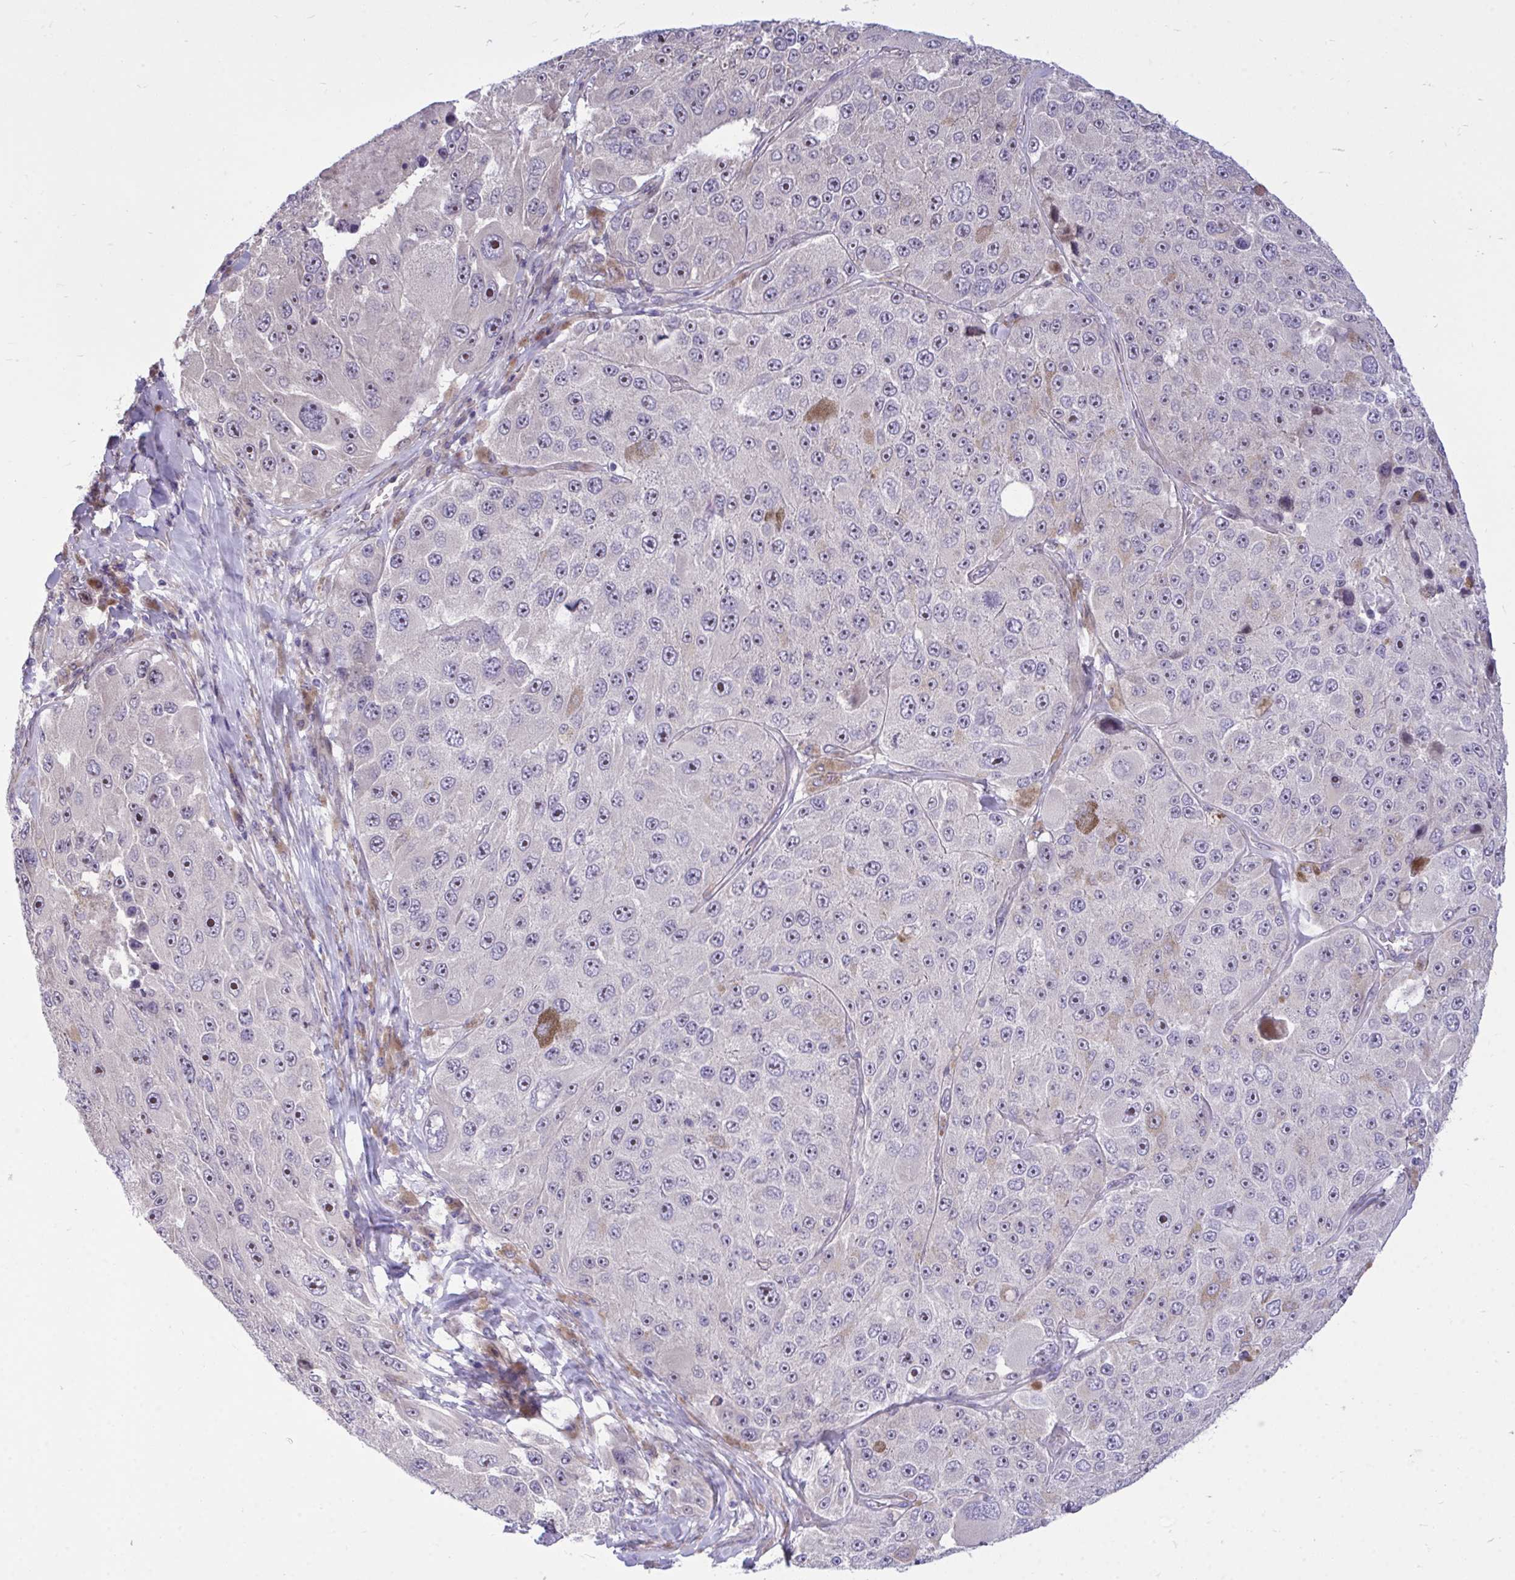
{"staining": {"intensity": "strong", "quantity": "25%-75%", "location": "nuclear"}, "tissue": "melanoma", "cell_type": "Tumor cells", "image_type": "cancer", "snomed": [{"axis": "morphology", "description": "Malignant melanoma, Metastatic site"}, {"axis": "topography", "description": "Lymph node"}], "caption": "Melanoma tissue reveals strong nuclear positivity in about 25%-75% of tumor cells, visualized by immunohistochemistry. The protein is shown in brown color, while the nuclei are stained blue.", "gene": "HMBOX1", "patient": {"sex": "male", "age": 62}}